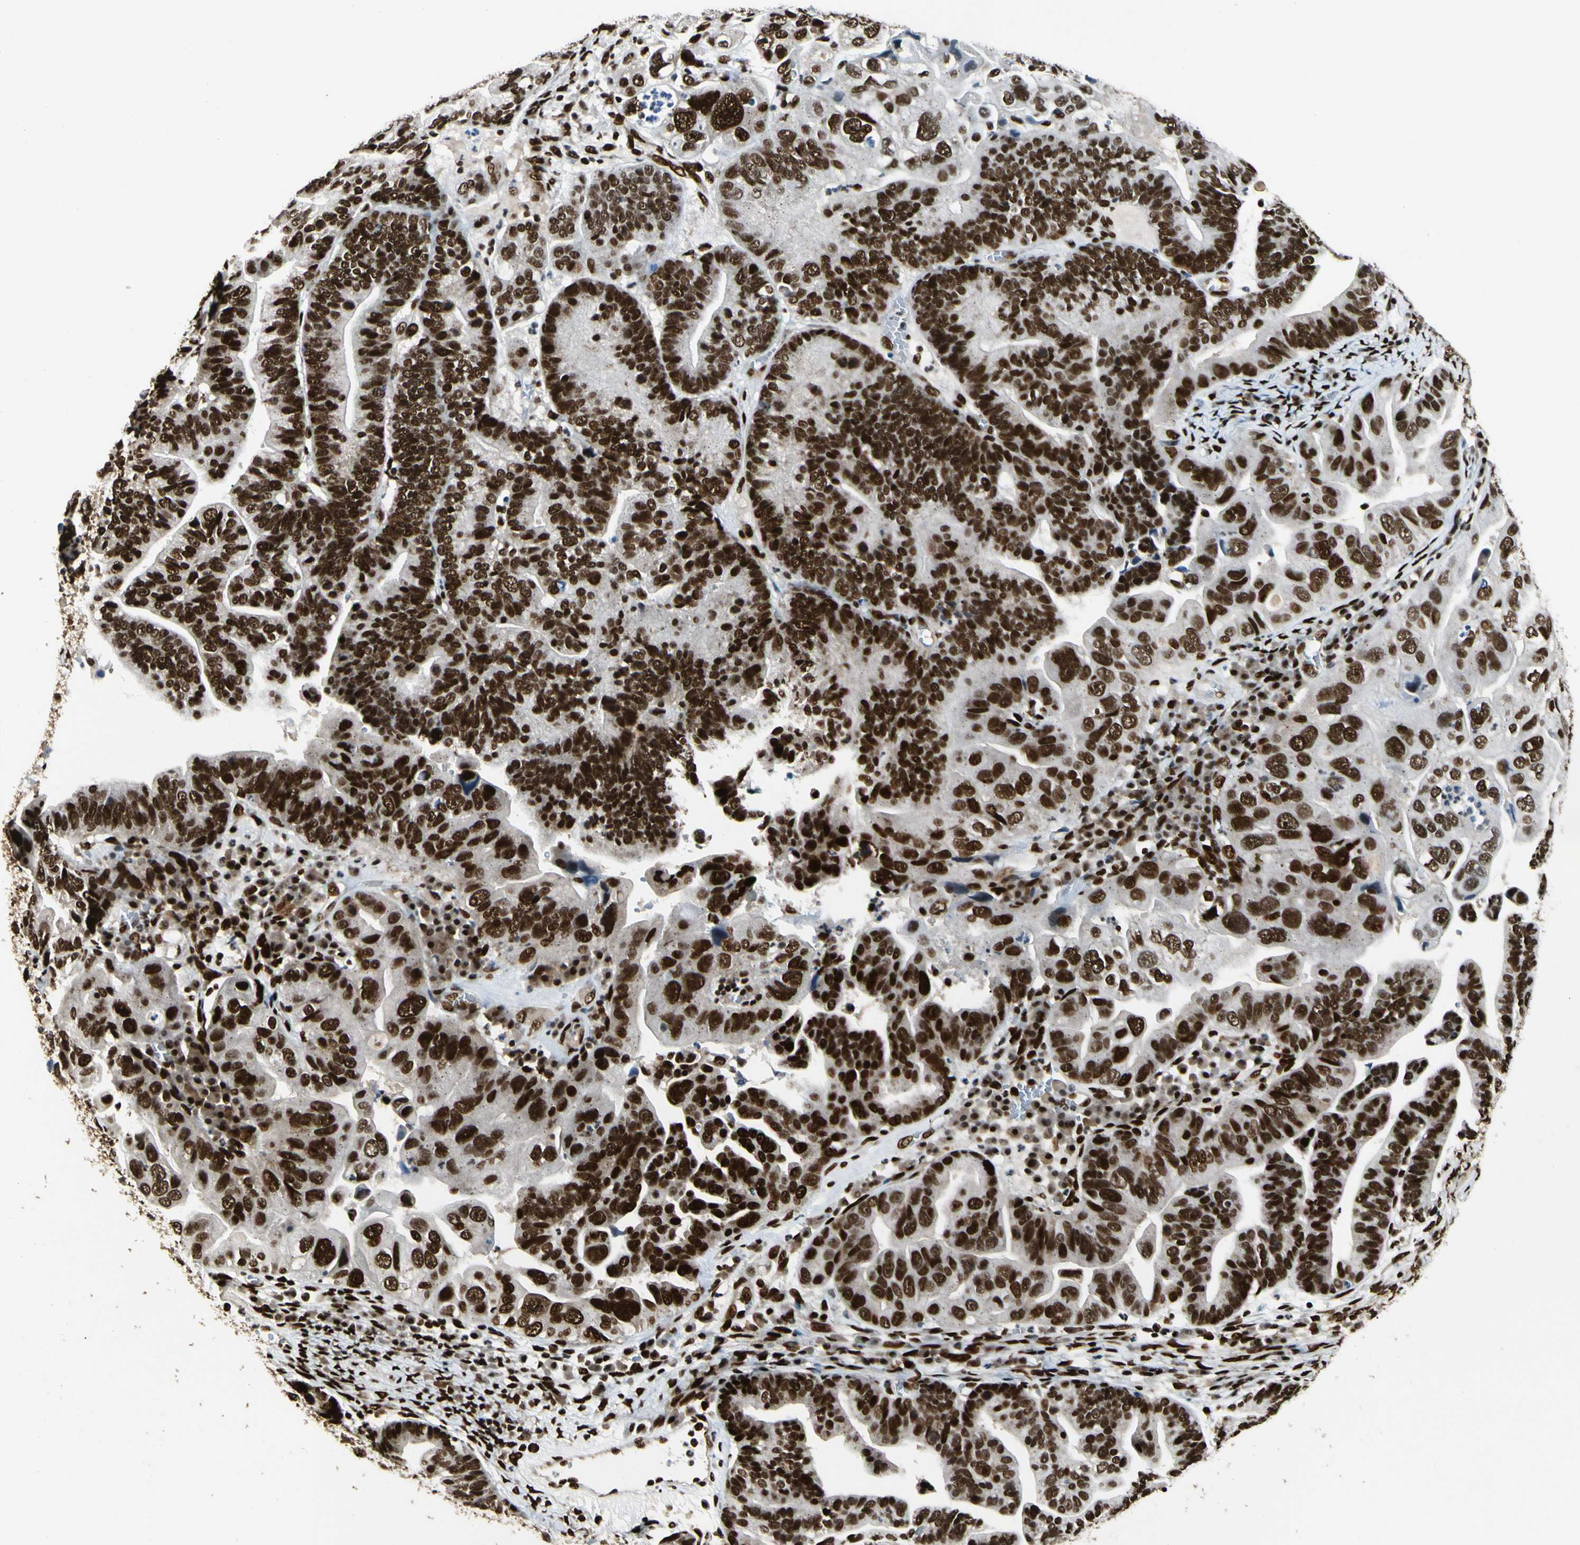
{"staining": {"intensity": "strong", "quantity": ">75%", "location": "nuclear"}, "tissue": "ovarian cancer", "cell_type": "Tumor cells", "image_type": "cancer", "snomed": [{"axis": "morphology", "description": "Cystadenocarcinoma, serous, NOS"}, {"axis": "topography", "description": "Ovary"}], "caption": "Brown immunohistochemical staining in human ovarian cancer demonstrates strong nuclear staining in approximately >75% of tumor cells.", "gene": "FUS", "patient": {"sex": "female", "age": 56}}